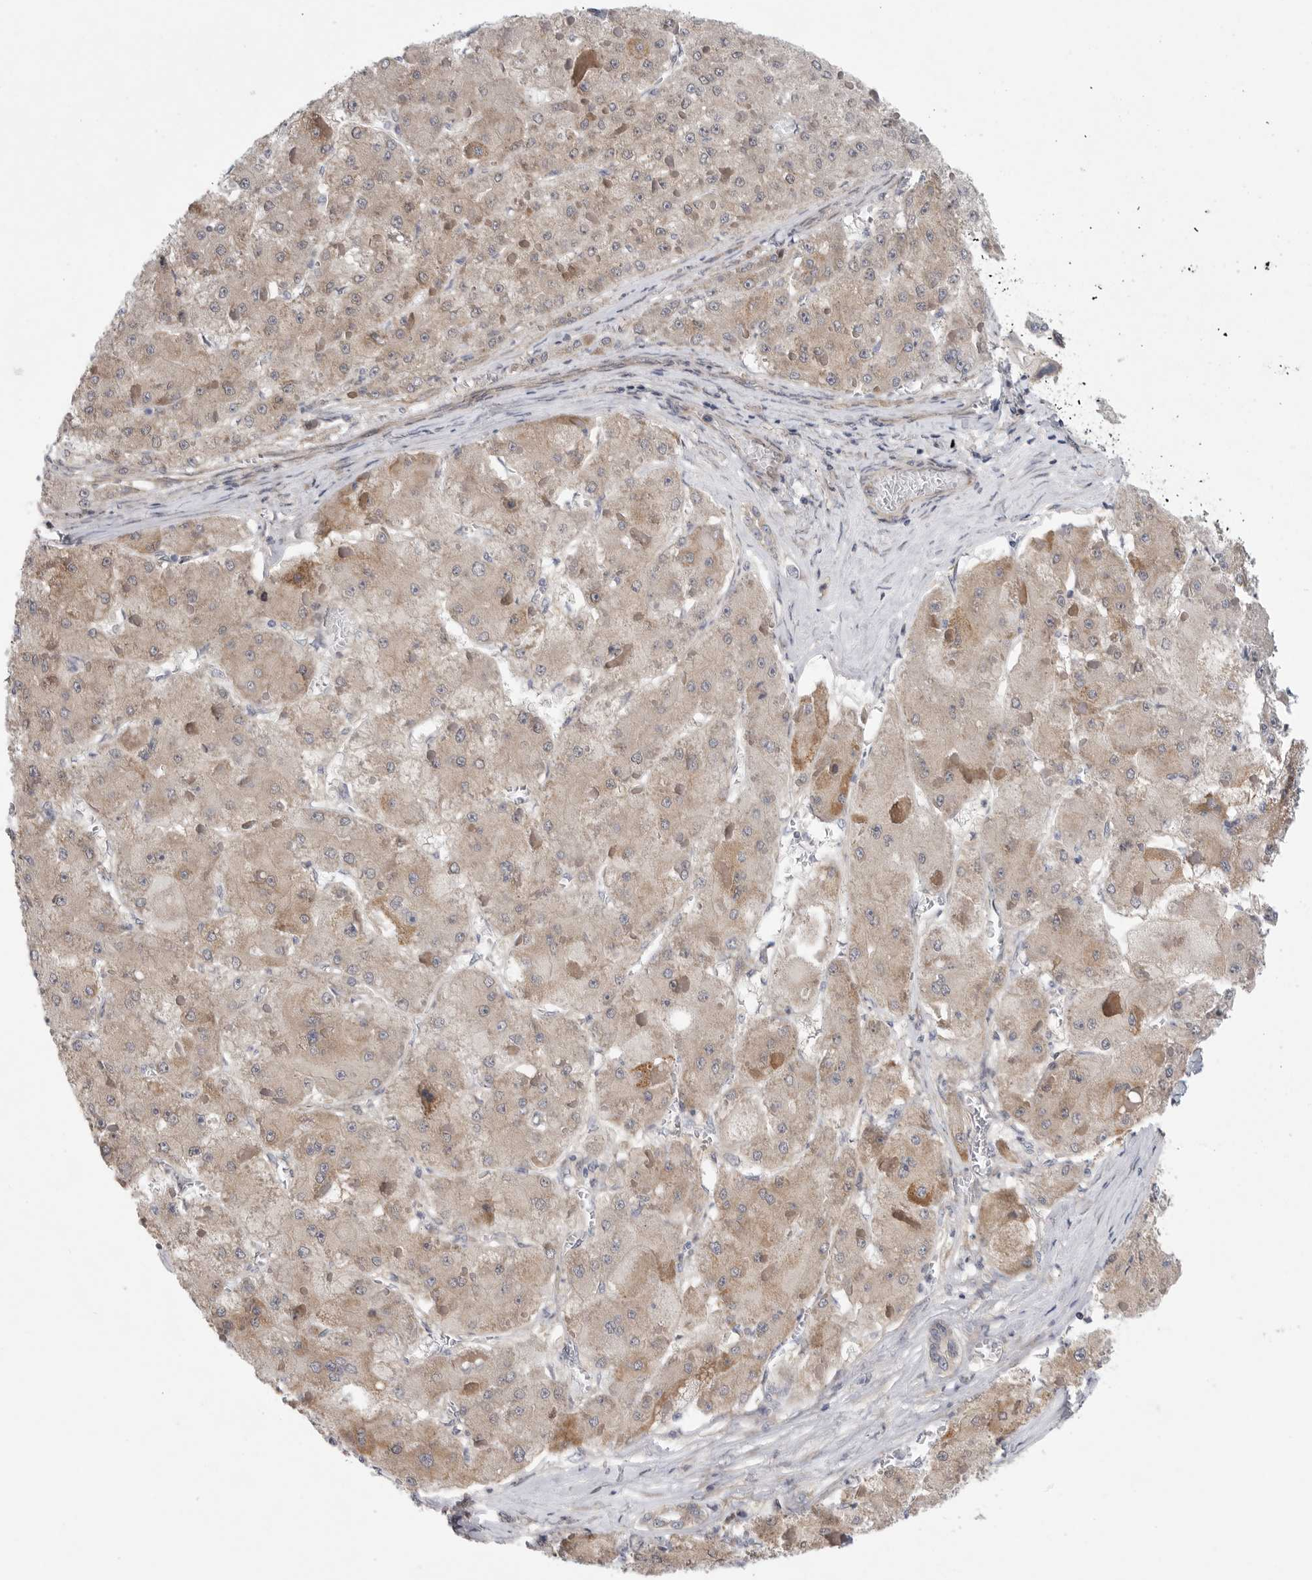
{"staining": {"intensity": "weak", "quantity": ">75%", "location": "cytoplasmic/membranous"}, "tissue": "liver cancer", "cell_type": "Tumor cells", "image_type": "cancer", "snomed": [{"axis": "morphology", "description": "Carcinoma, Hepatocellular, NOS"}, {"axis": "topography", "description": "Liver"}], "caption": "This micrograph exhibits immunohistochemistry (IHC) staining of liver cancer (hepatocellular carcinoma), with low weak cytoplasmic/membranous staining in about >75% of tumor cells.", "gene": "FBXO43", "patient": {"sex": "female", "age": 73}}